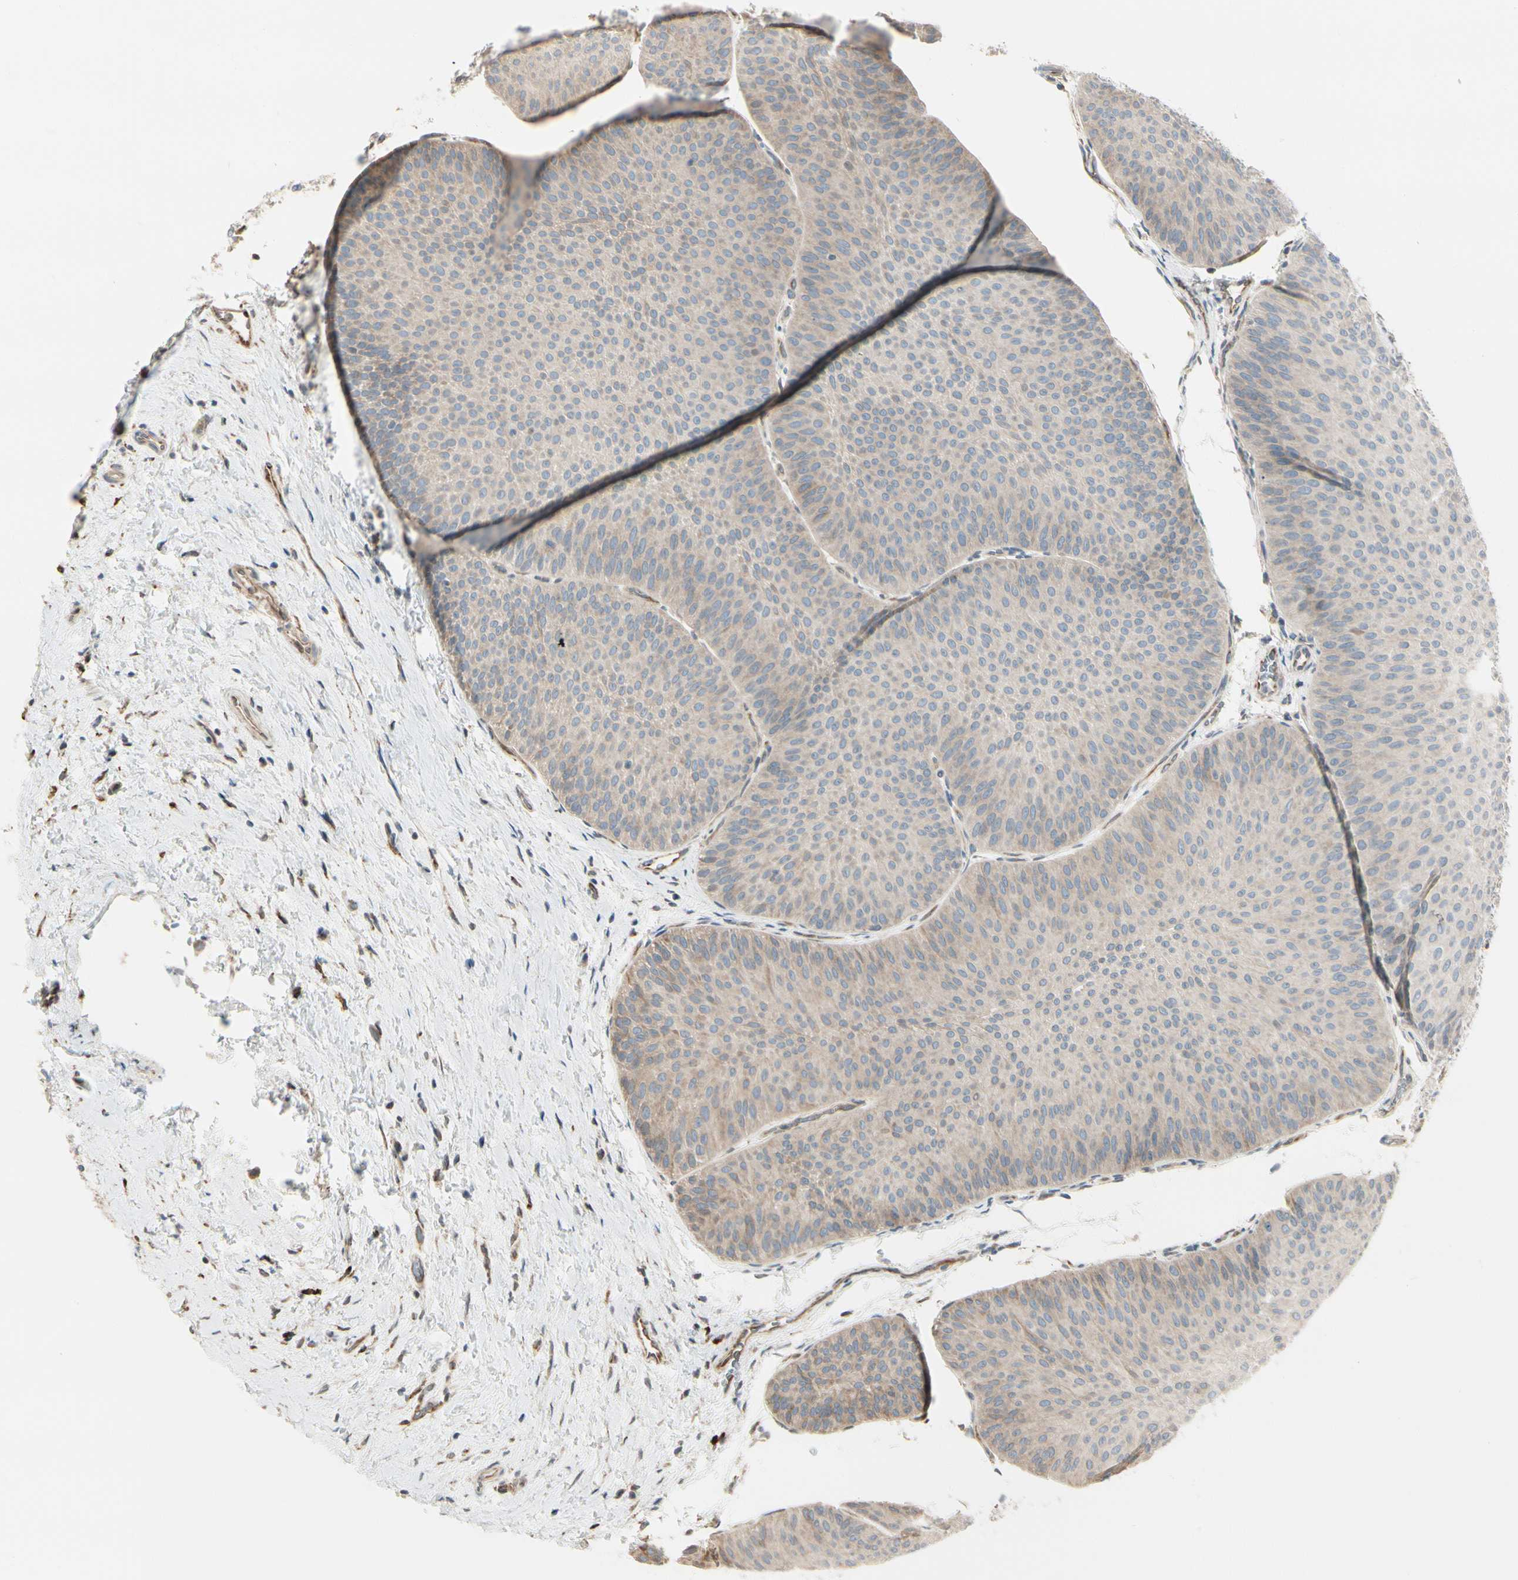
{"staining": {"intensity": "weak", "quantity": ">75%", "location": "cytoplasmic/membranous"}, "tissue": "urothelial cancer", "cell_type": "Tumor cells", "image_type": "cancer", "snomed": [{"axis": "morphology", "description": "Urothelial carcinoma, Low grade"}, {"axis": "topography", "description": "Urinary bladder"}], "caption": "Immunohistochemistry (IHC) histopathology image of neoplastic tissue: human urothelial carcinoma (low-grade) stained using immunohistochemistry reveals low levels of weak protein expression localized specifically in the cytoplasmic/membranous of tumor cells, appearing as a cytoplasmic/membranous brown color.", "gene": "NUCB2", "patient": {"sex": "female", "age": 60}}